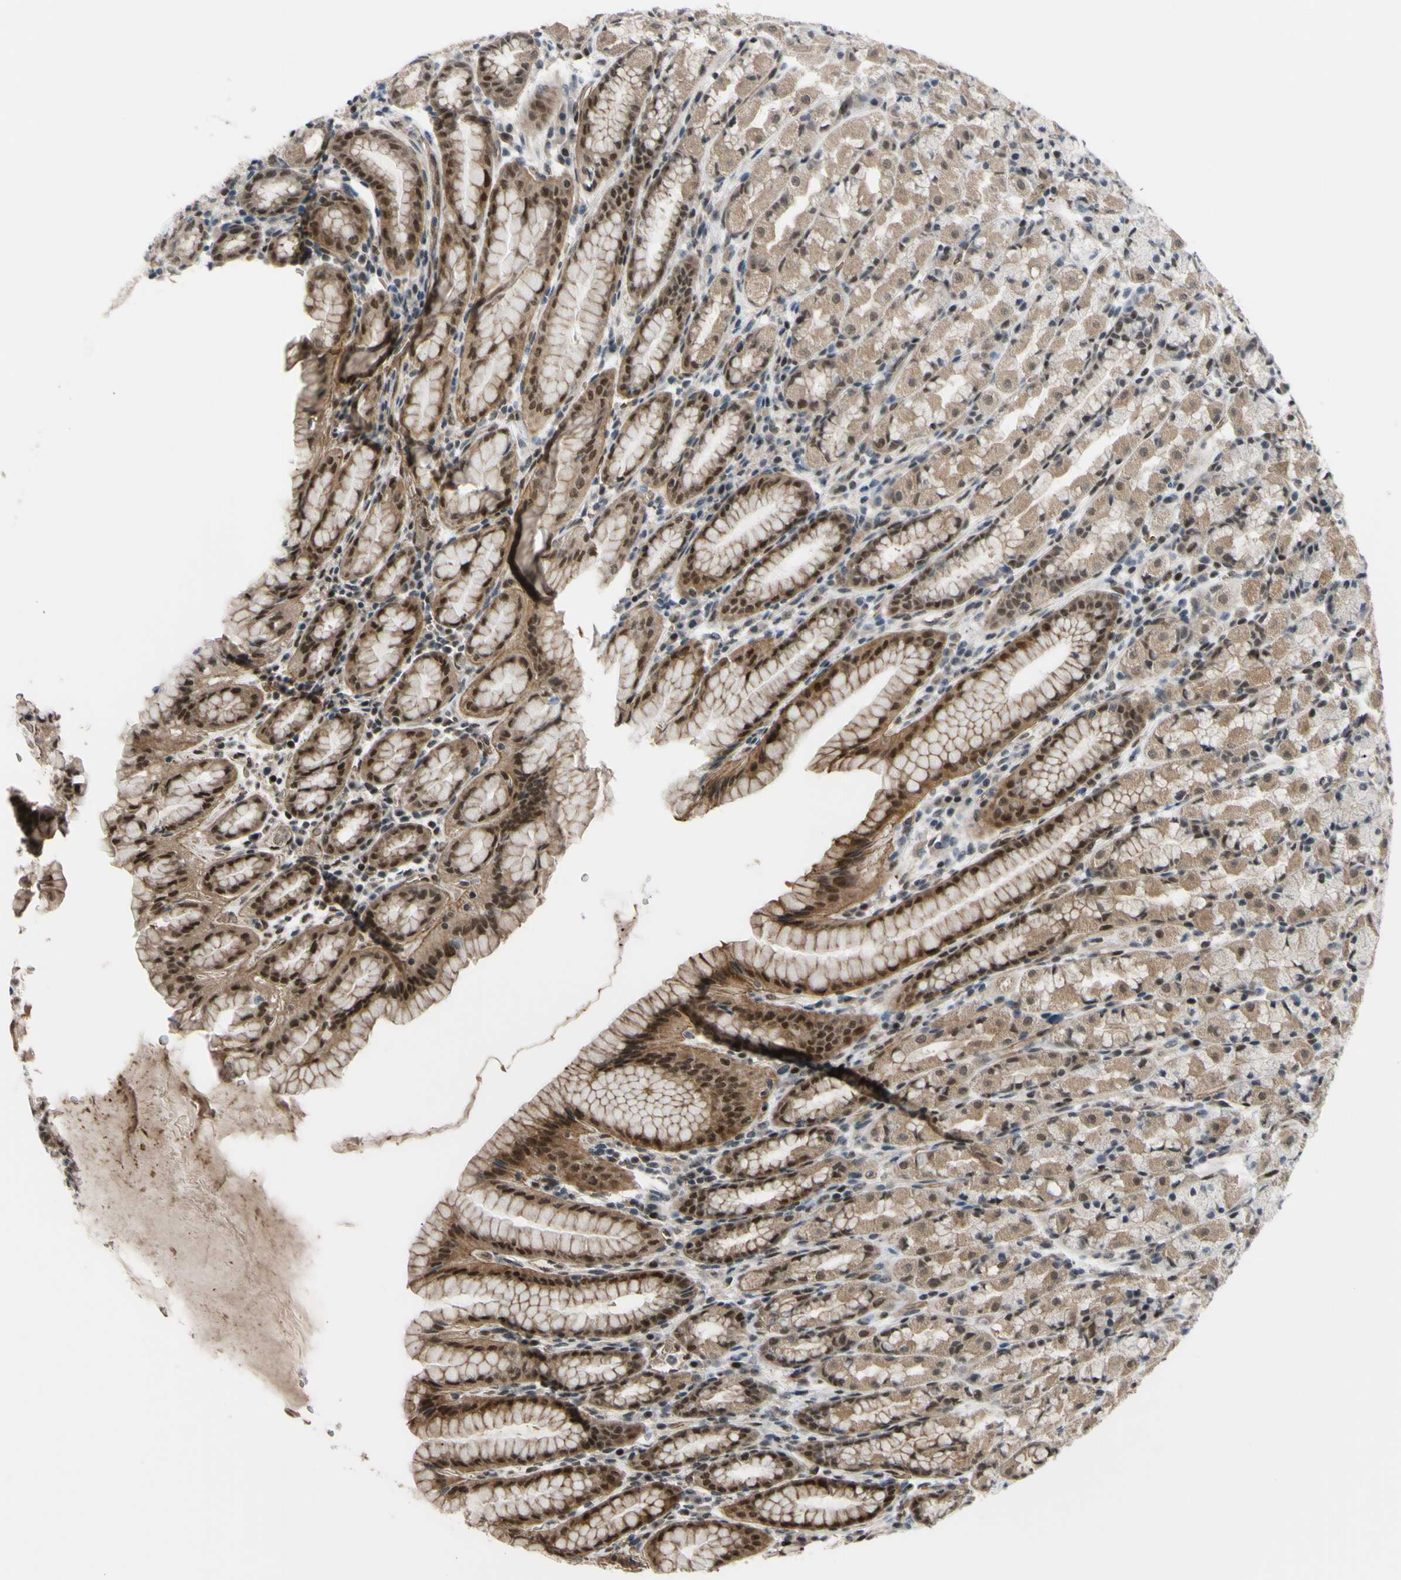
{"staining": {"intensity": "strong", "quantity": "25%-75%", "location": "cytoplasmic/membranous,nuclear"}, "tissue": "stomach", "cell_type": "Glandular cells", "image_type": "normal", "snomed": [{"axis": "morphology", "description": "Normal tissue, NOS"}, {"axis": "topography", "description": "Stomach, upper"}], "caption": "Protein expression analysis of benign stomach shows strong cytoplasmic/membranous,nuclear staining in about 25%-75% of glandular cells. The staining was performed using DAB, with brown indicating positive protein expression. Nuclei are stained blue with hematoxylin.", "gene": "THAP12", "patient": {"sex": "male", "age": 68}}